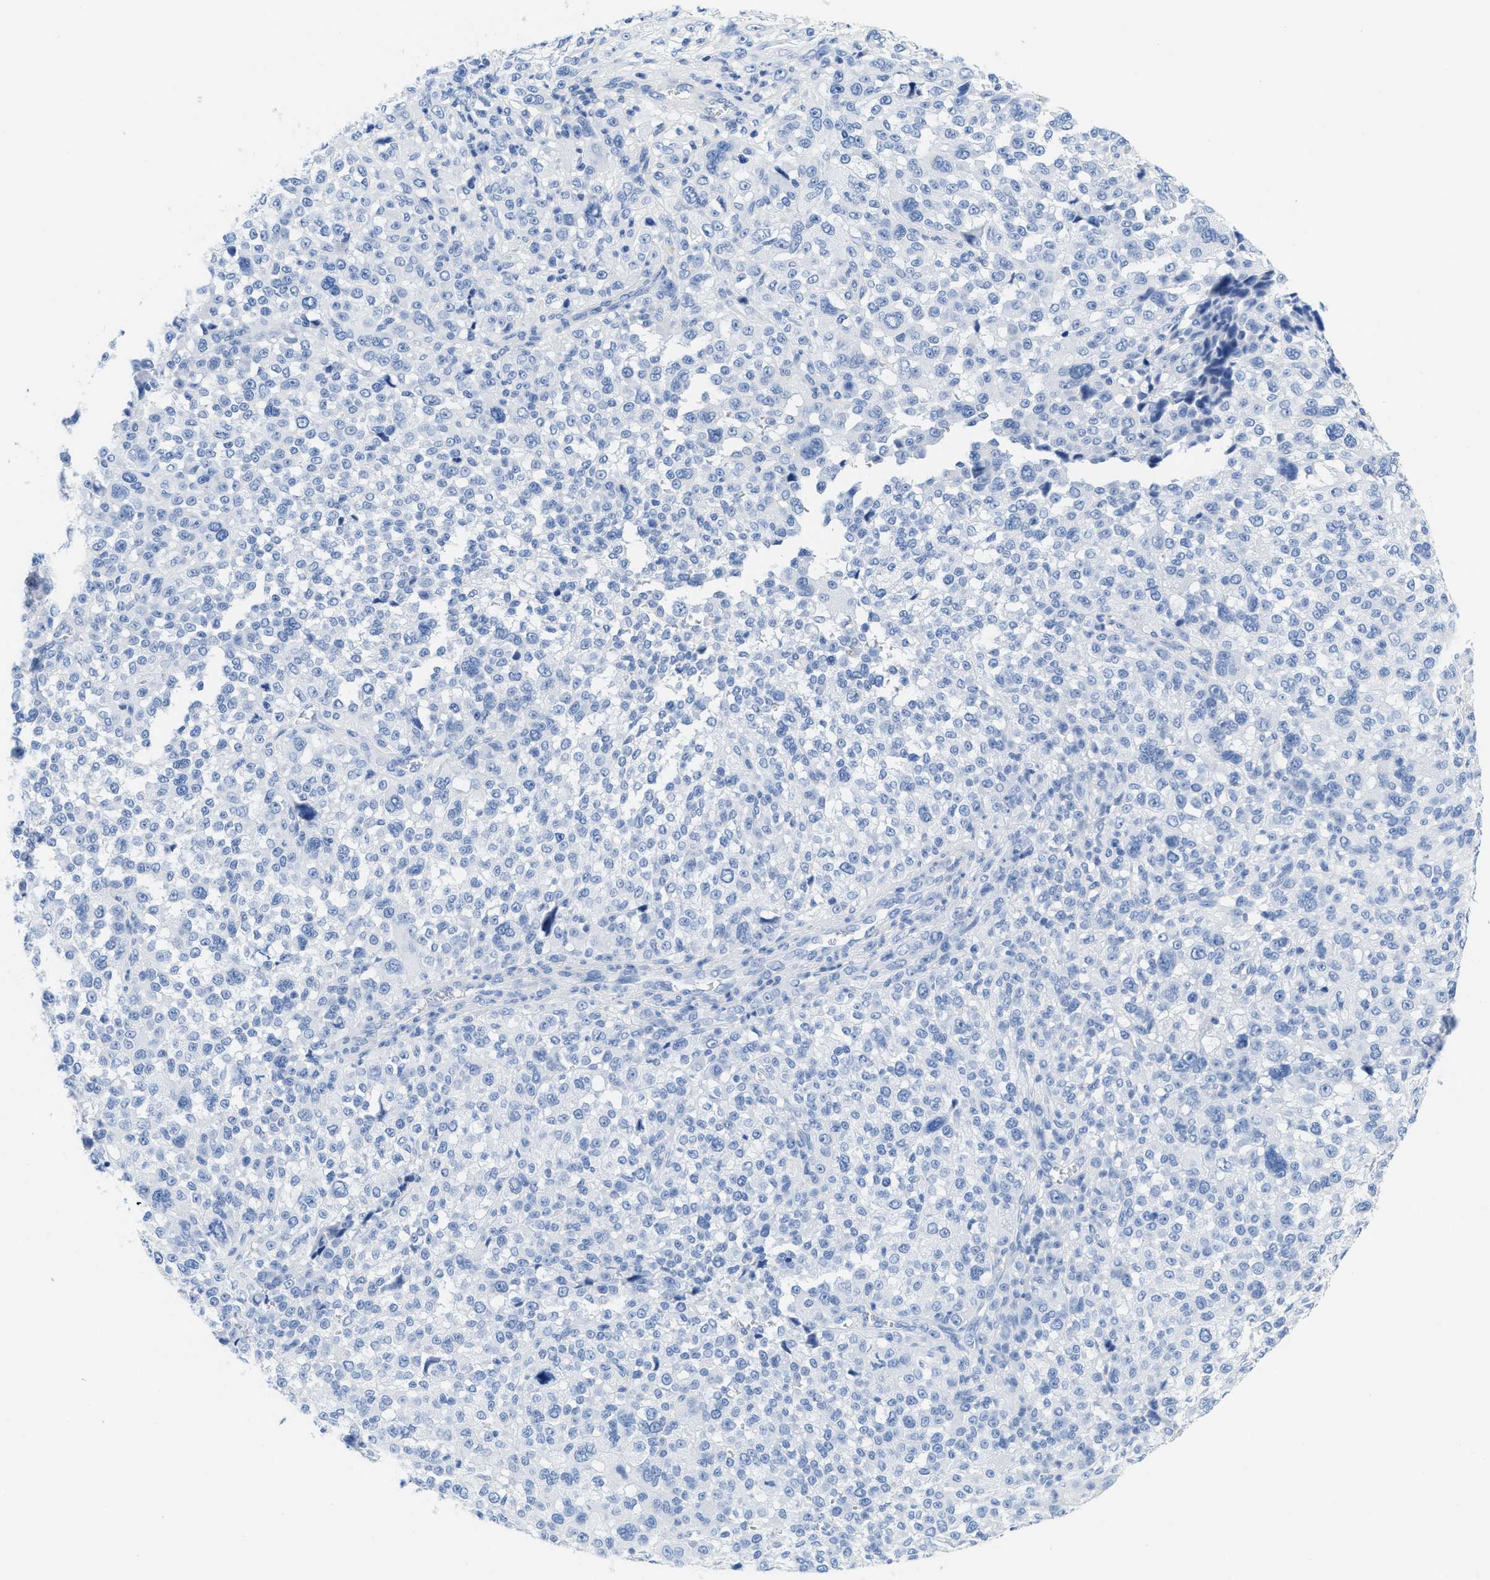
{"staining": {"intensity": "negative", "quantity": "none", "location": "none"}, "tissue": "melanoma", "cell_type": "Tumor cells", "image_type": "cancer", "snomed": [{"axis": "morphology", "description": "Malignant melanoma, NOS"}, {"axis": "topography", "description": "Skin"}], "caption": "IHC of human melanoma reveals no staining in tumor cells. The staining was performed using DAB (3,3'-diaminobenzidine) to visualize the protein expression in brown, while the nuclei were stained in blue with hematoxylin (Magnification: 20x).", "gene": "ANKFN1", "patient": {"sex": "female", "age": 55}}